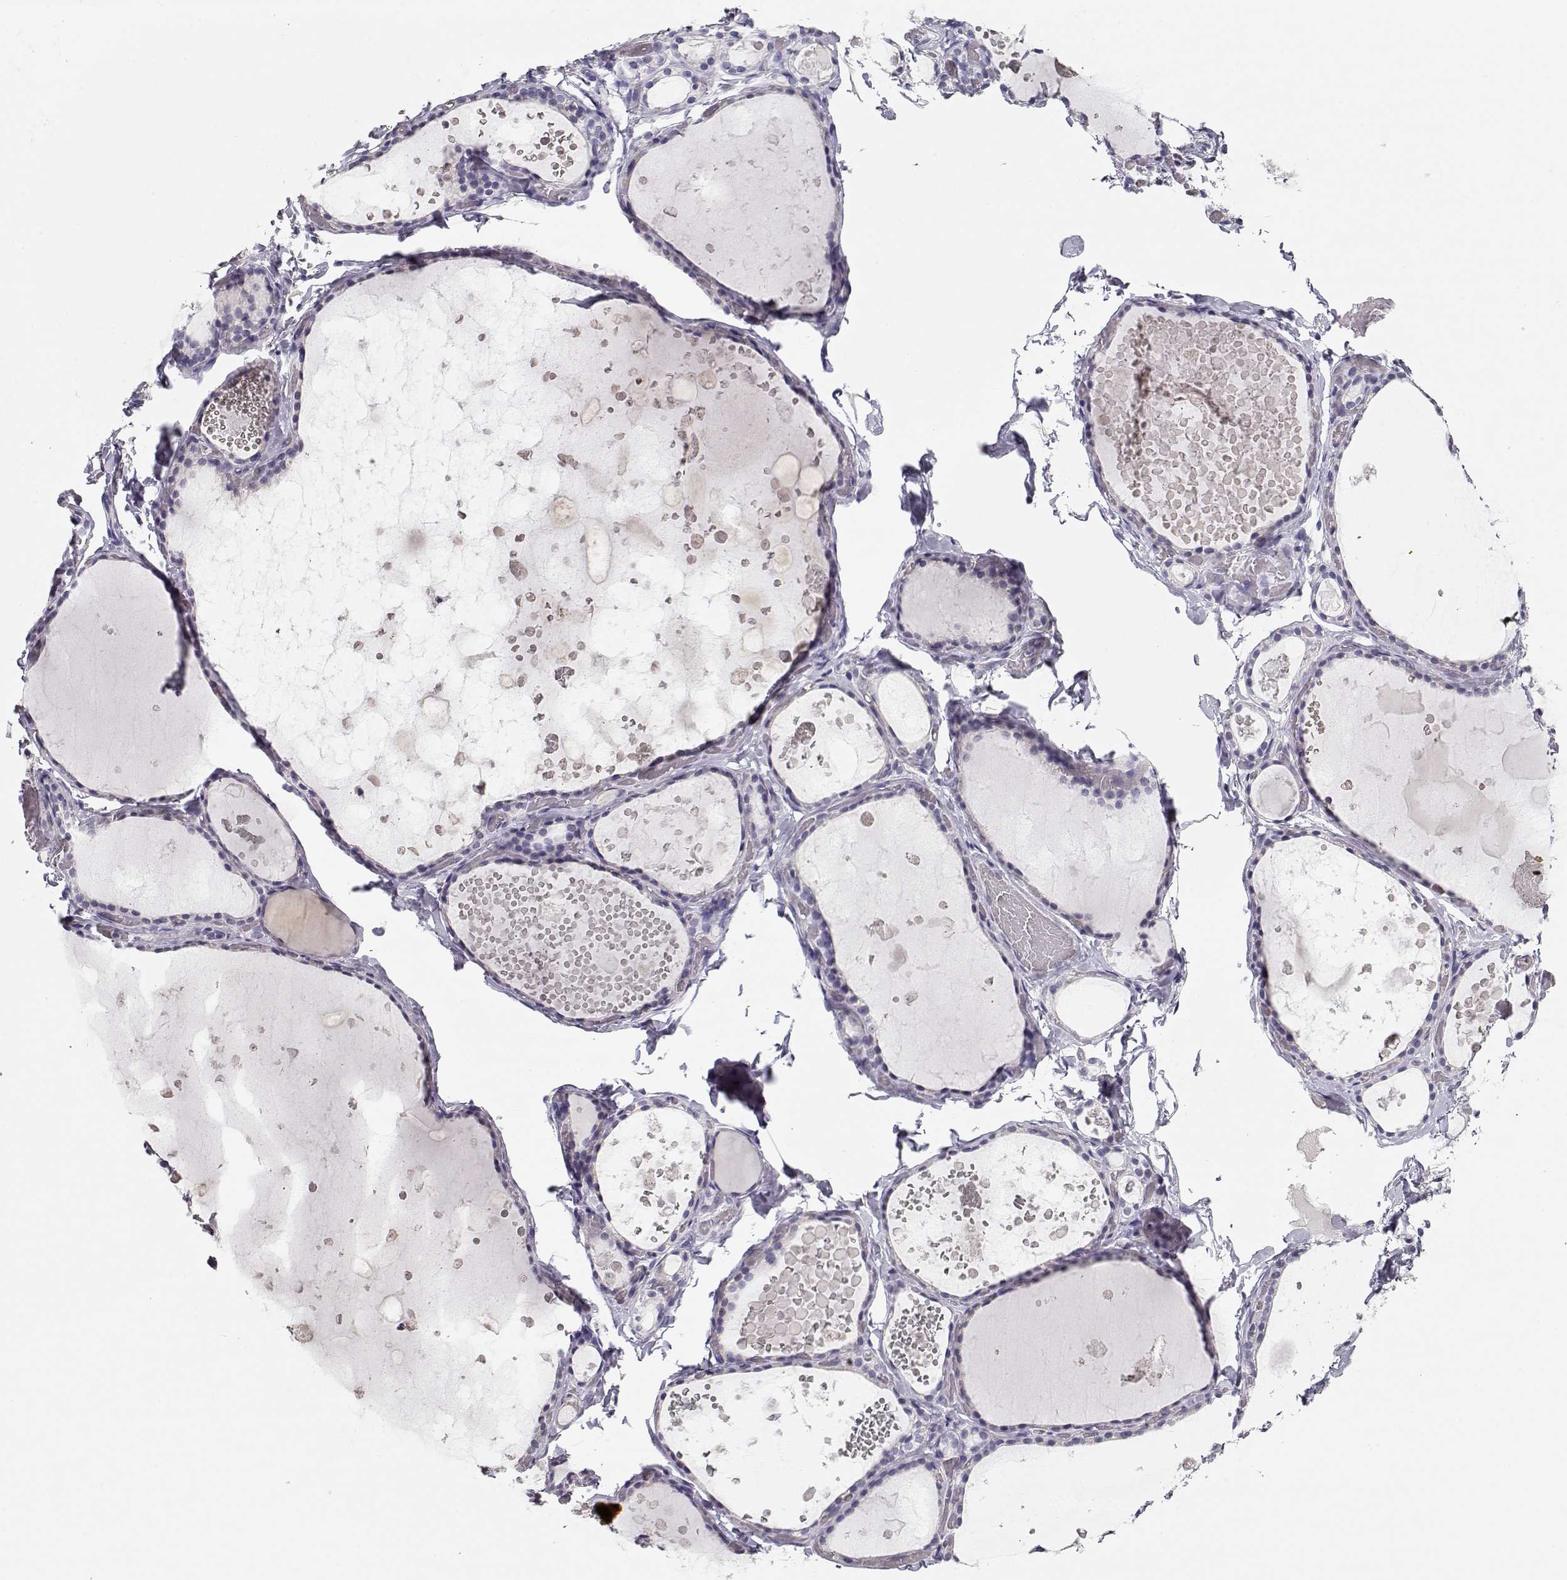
{"staining": {"intensity": "negative", "quantity": "none", "location": "none"}, "tissue": "thyroid gland", "cell_type": "Glandular cells", "image_type": "normal", "snomed": [{"axis": "morphology", "description": "Normal tissue, NOS"}, {"axis": "topography", "description": "Thyroid gland"}], "caption": "A photomicrograph of thyroid gland stained for a protein displays no brown staining in glandular cells. The staining was performed using DAB (3,3'-diaminobenzidine) to visualize the protein expression in brown, while the nuclei were stained in blue with hematoxylin (Magnification: 20x).", "gene": "MAGEC1", "patient": {"sex": "female", "age": 56}}